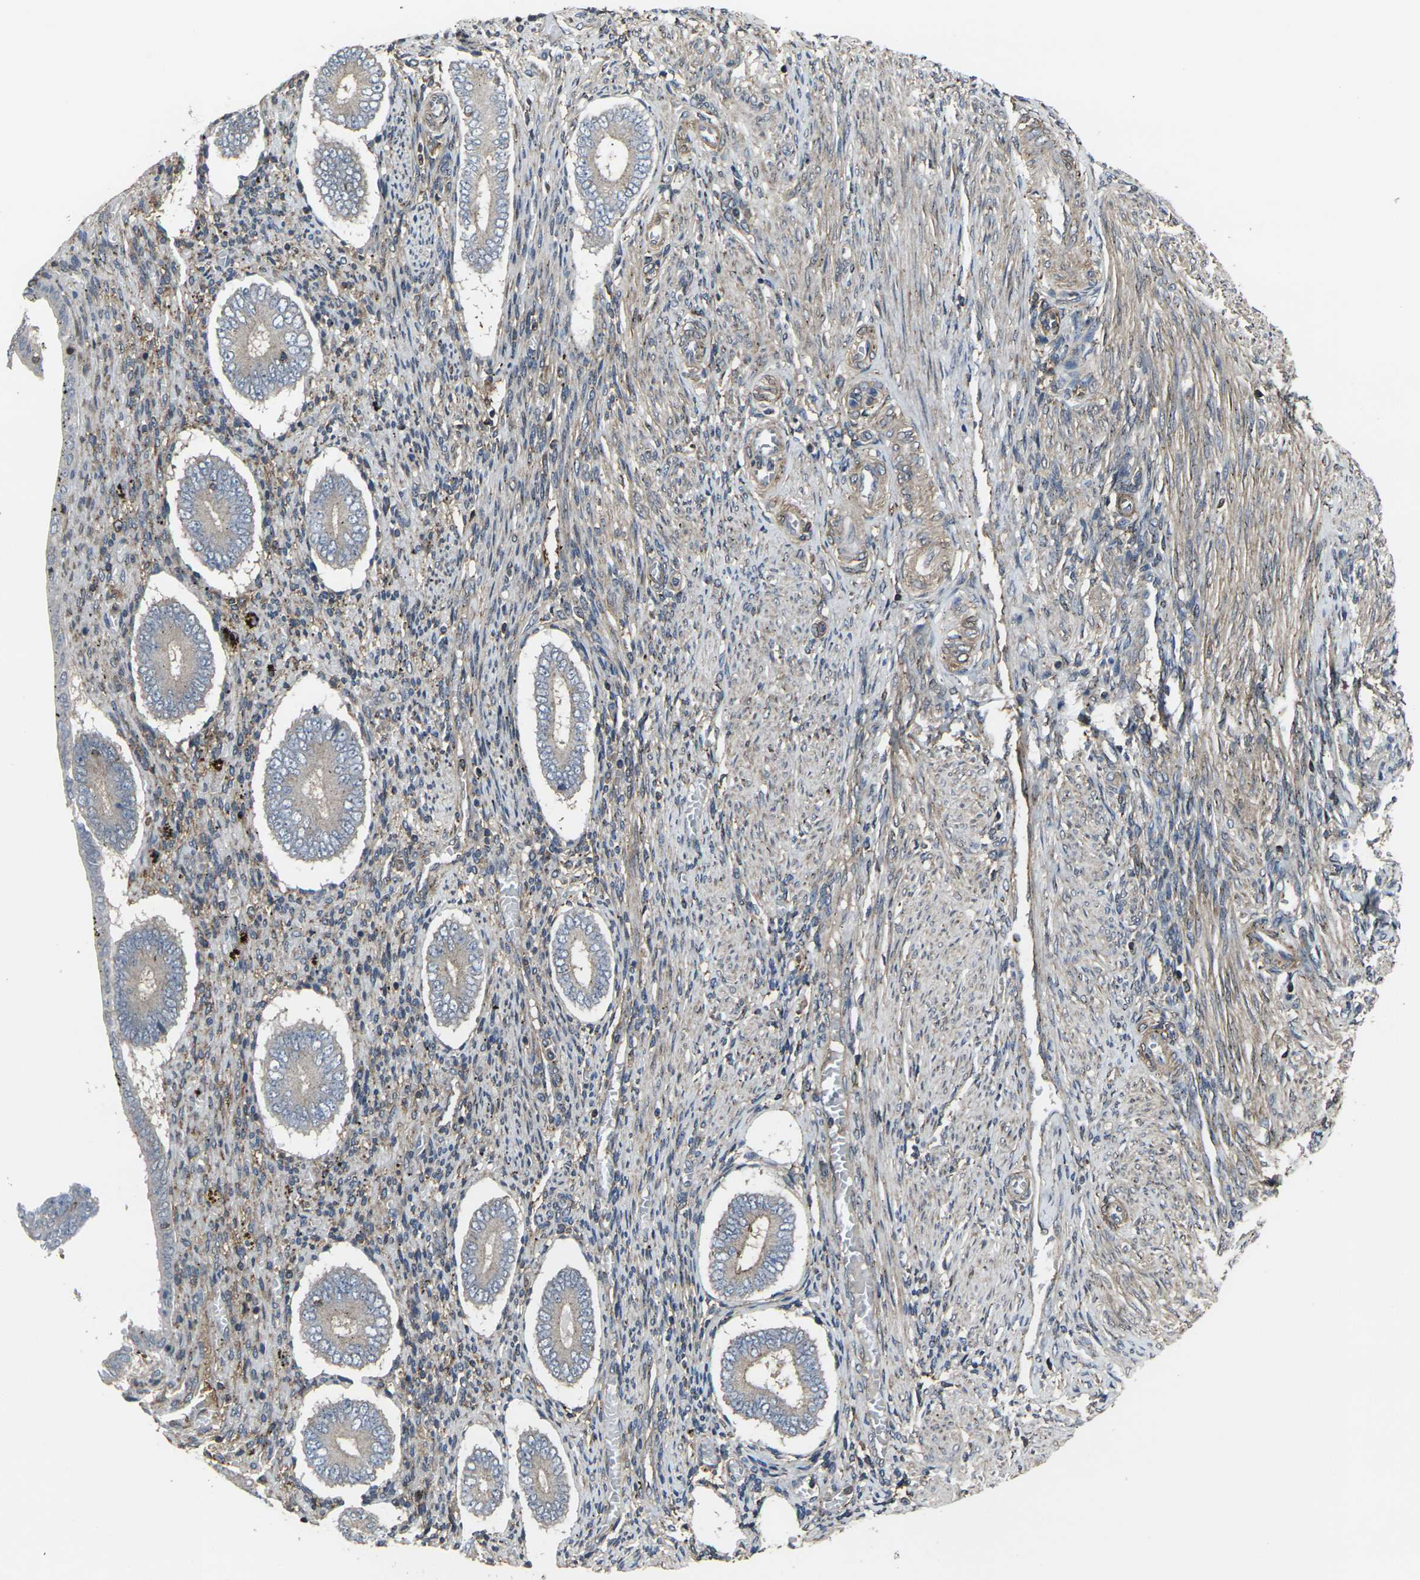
{"staining": {"intensity": "weak", "quantity": "<25%", "location": "cytoplasmic/membranous"}, "tissue": "endometrium", "cell_type": "Cells in endometrial stroma", "image_type": "normal", "snomed": [{"axis": "morphology", "description": "Normal tissue, NOS"}, {"axis": "topography", "description": "Endometrium"}], "caption": "Immunohistochemistry (IHC) photomicrograph of benign endometrium stained for a protein (brown), which exhibits no staining in cells in endometrial stroma.", "gene": "PRKACB", "patient": {"sex": "female", "age": 42}}